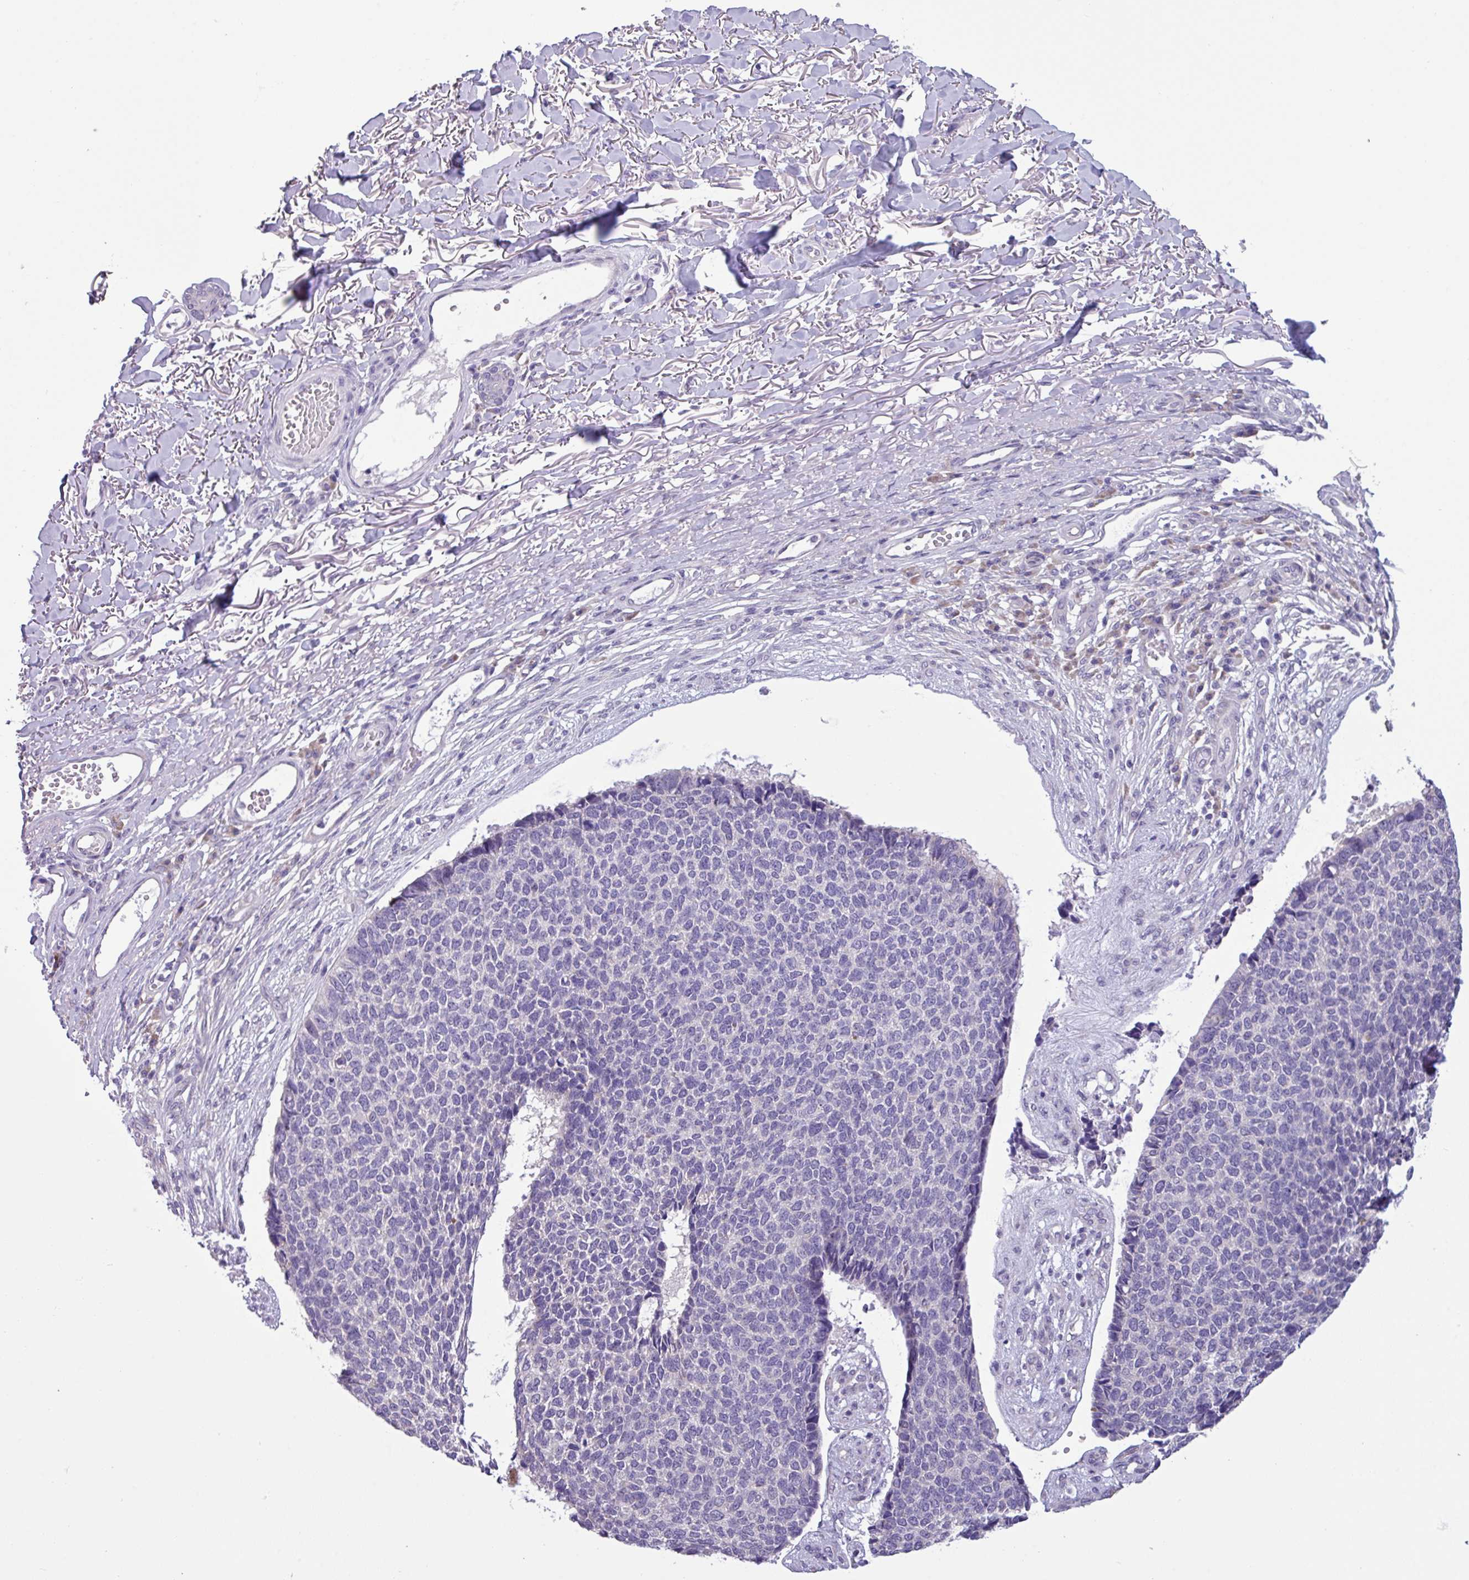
{"staining": {"intensity": "negative", "quantity": "none", "location": "none"}, "tissue": "skin cancer", "cell_type": "Tumor cells", "image_type": "cancer", "snomed": [{"axis": "morphology", "description": "Basal cell carcinoma"}, {"axis": "topography", "description": "Skin"}], "caption": "This is an immunohistochemistry (IHC) micrograph of human skin cancer. There is no expression in tumor cells.", "gene": "C20orf27", "patient": {"sex": "female", "age": 84}}